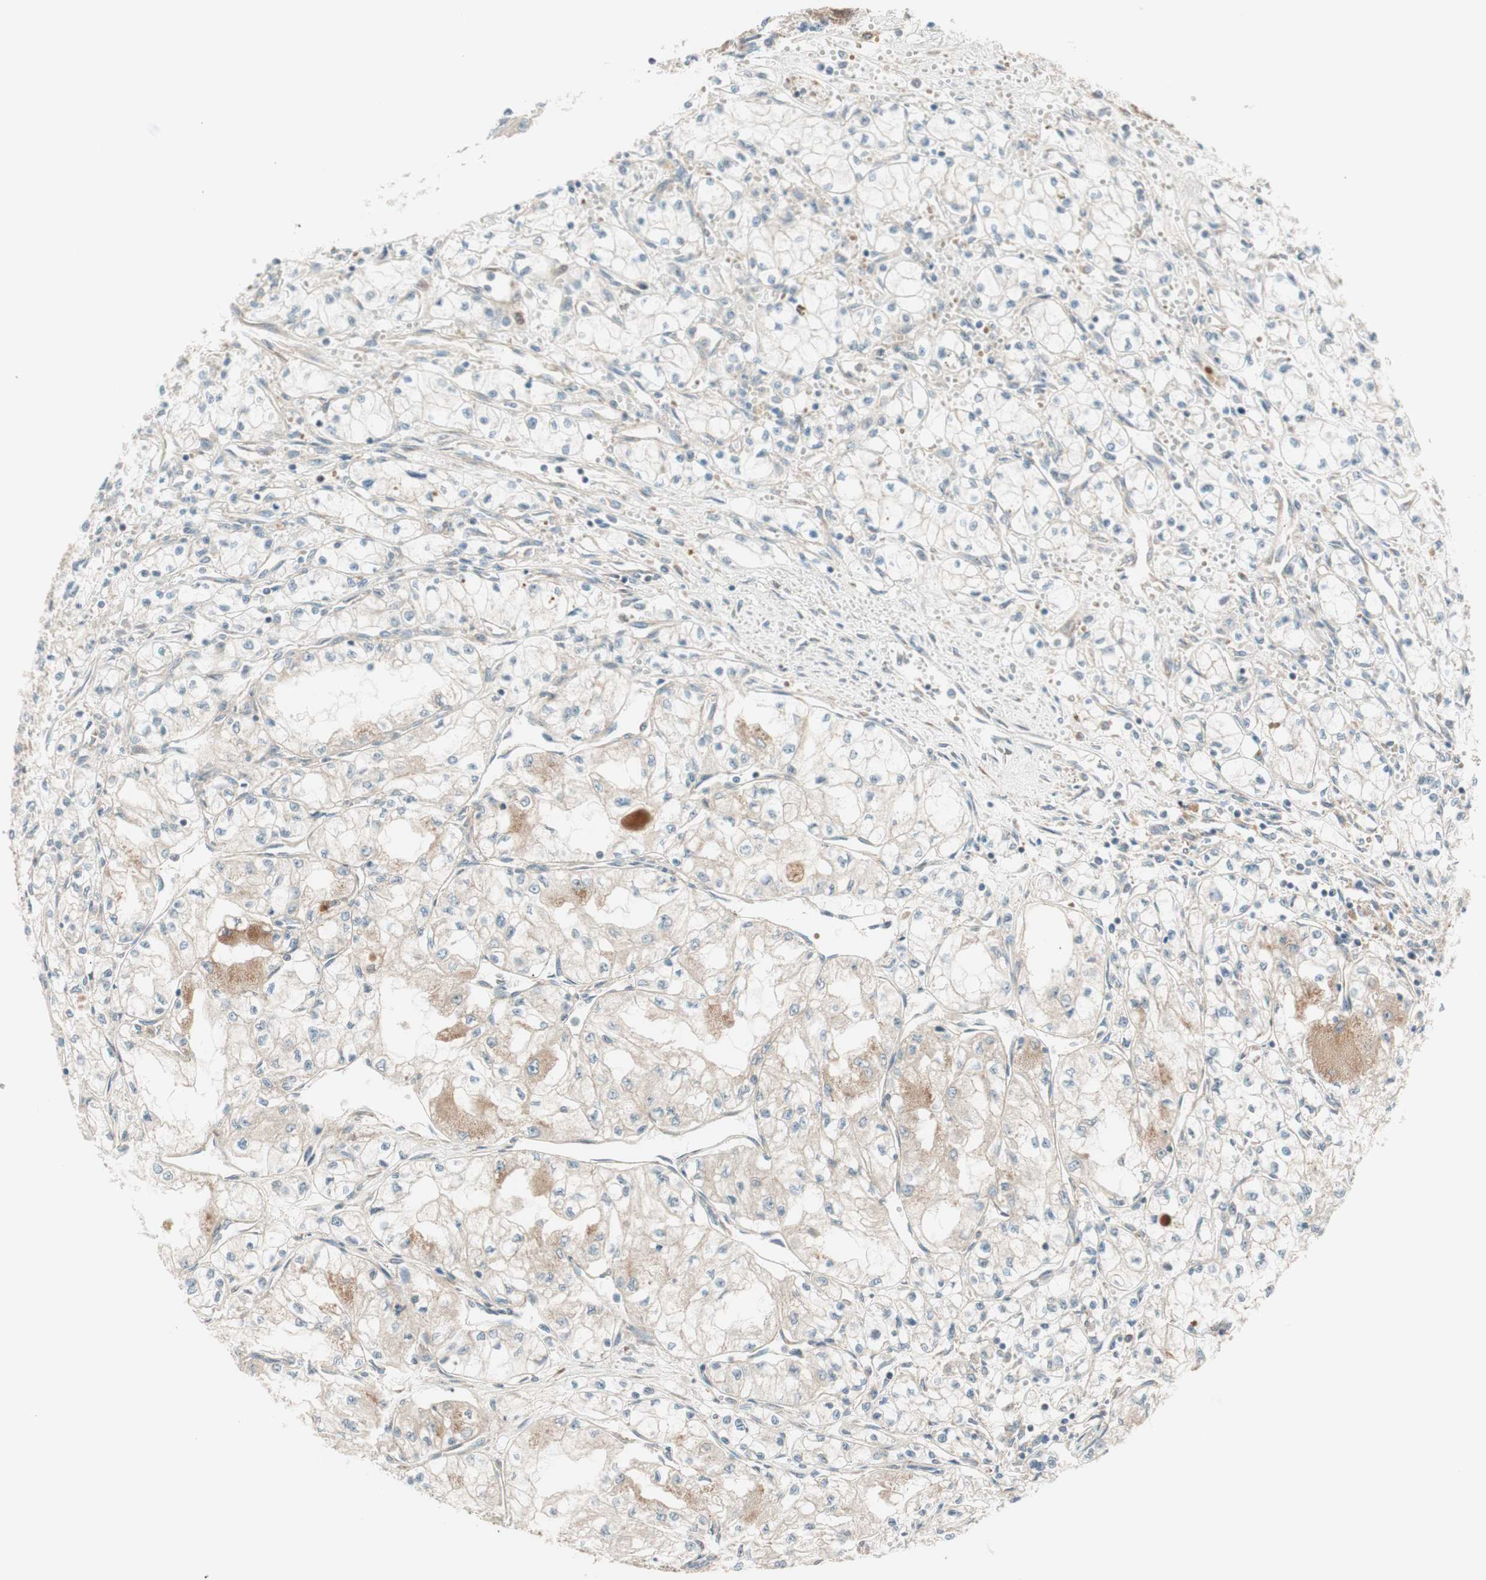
{"staining": {"intensity": "weak", "quantity": "25%-75%", "location": "cytoplasmic/membranous"}, "tissue": "renal cancer", "cell_type": "Tumor cells", "image_type": "cancer", "snomed": [{"axis": "morphology", "description": "Normal tissue, NOS"}, {"axis": "morphology", "description": "Adenocarcinoma, NOS"}, {"axis": "topography", "description": "Kidney"}], "caption": "About 25%-75% of tumor cells in adenocarcinoma (renal) demonstrate weak cytoplasmic/membranous protein positivity as visualized by brown immunohistochemical staining.", "gene": "ABI1", "patient": {"sex": "male", "age": 59}}